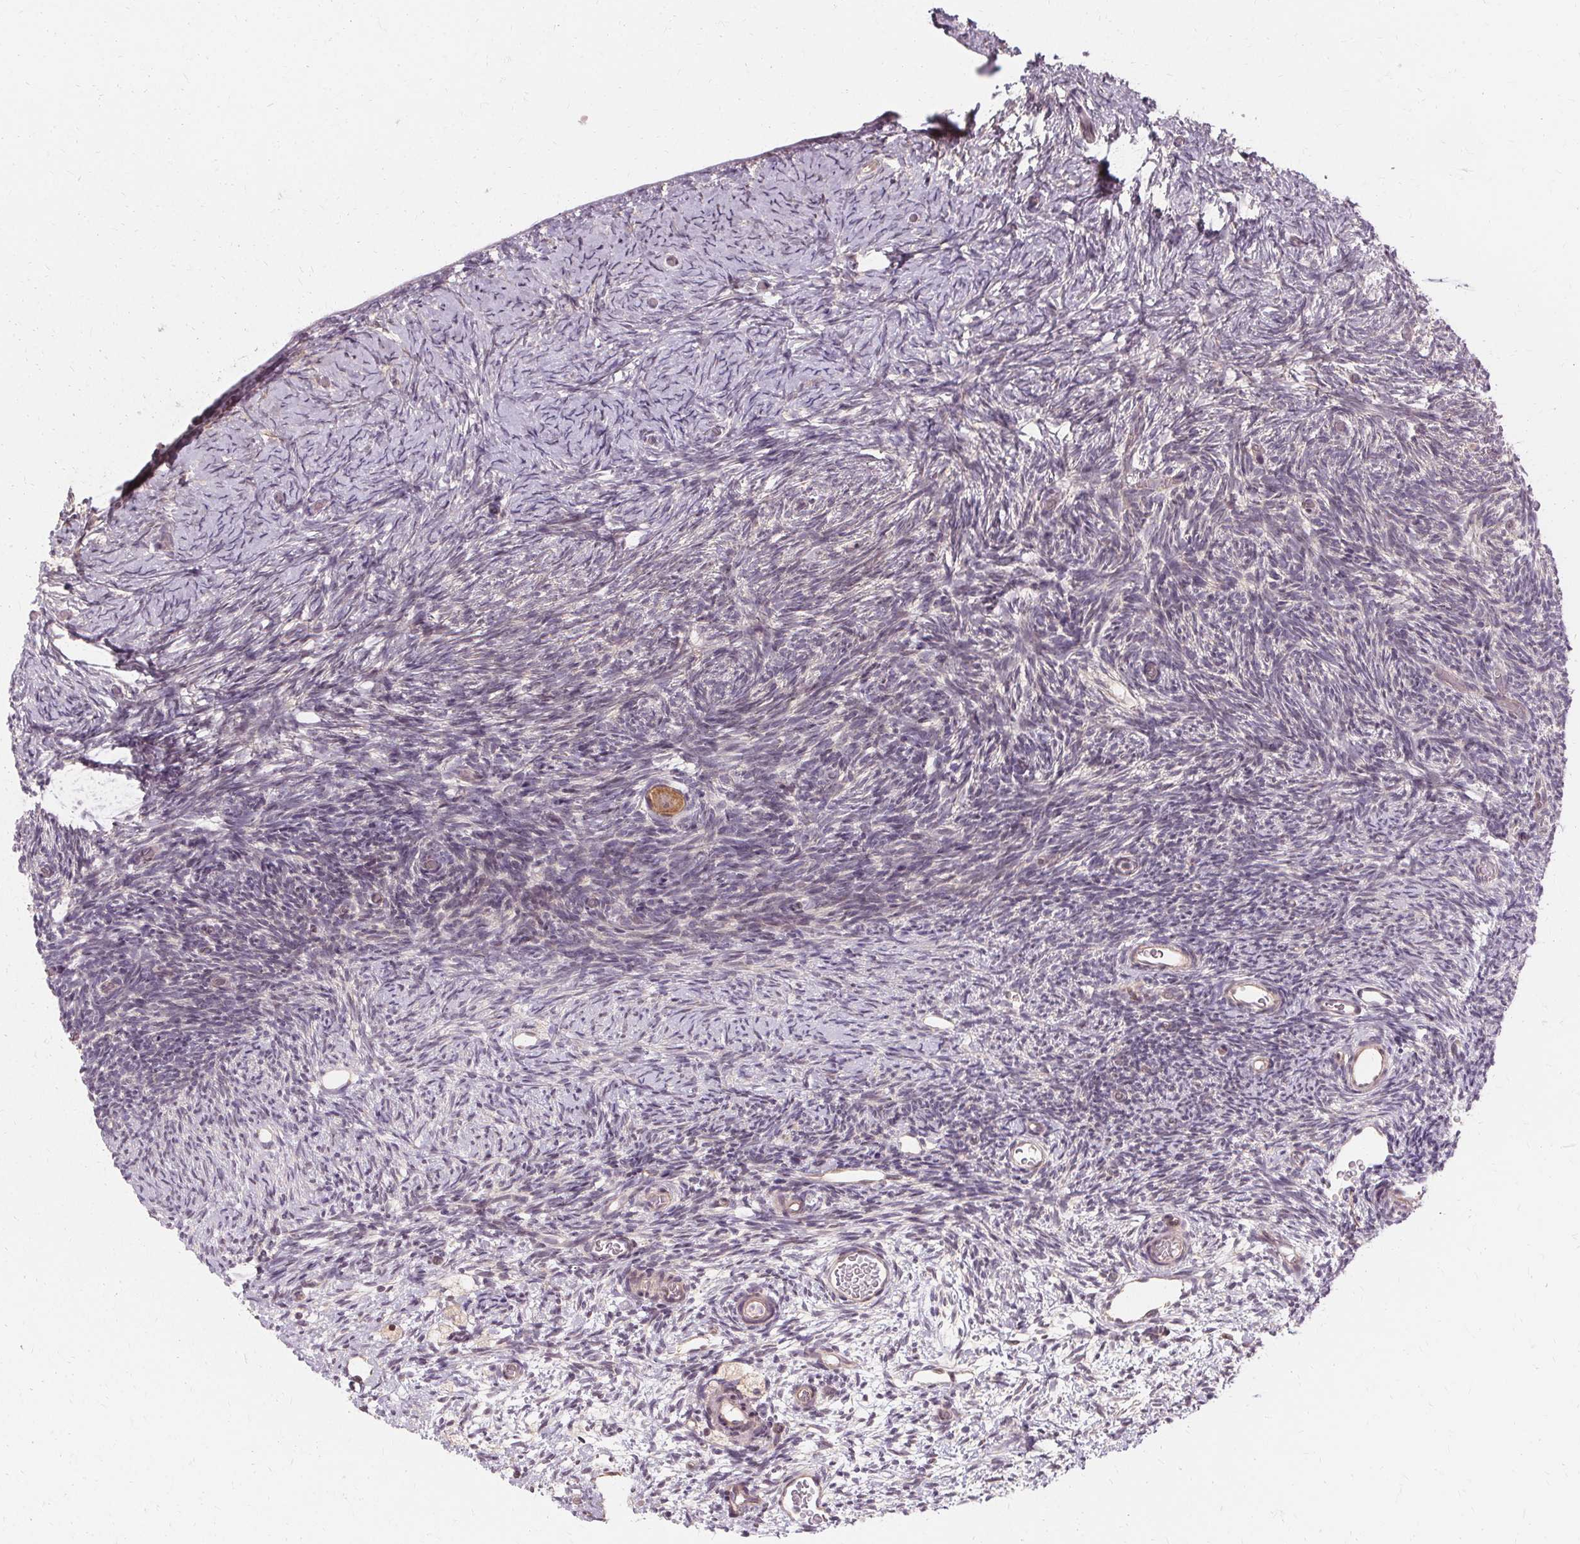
{"staining": {"intensity": "moderate", "quantity": "25%-75%", "location": "cytoplasmic/membranous"}, "tissue": "ovary", "cell_type": "Follicle cells", "image_type": "normal", "snomed": [{"axis": "morphology", "description": "Normal tissue, NOS"}, {"axis": "topography", "description": "Ovary"}], "caption": "Ovary stained for a protein demonstrates moderate cytoplasmic/membranous positivity in follicle cells.", "gene": "USP8", "patient": {"sex": "female", "age": 39}}